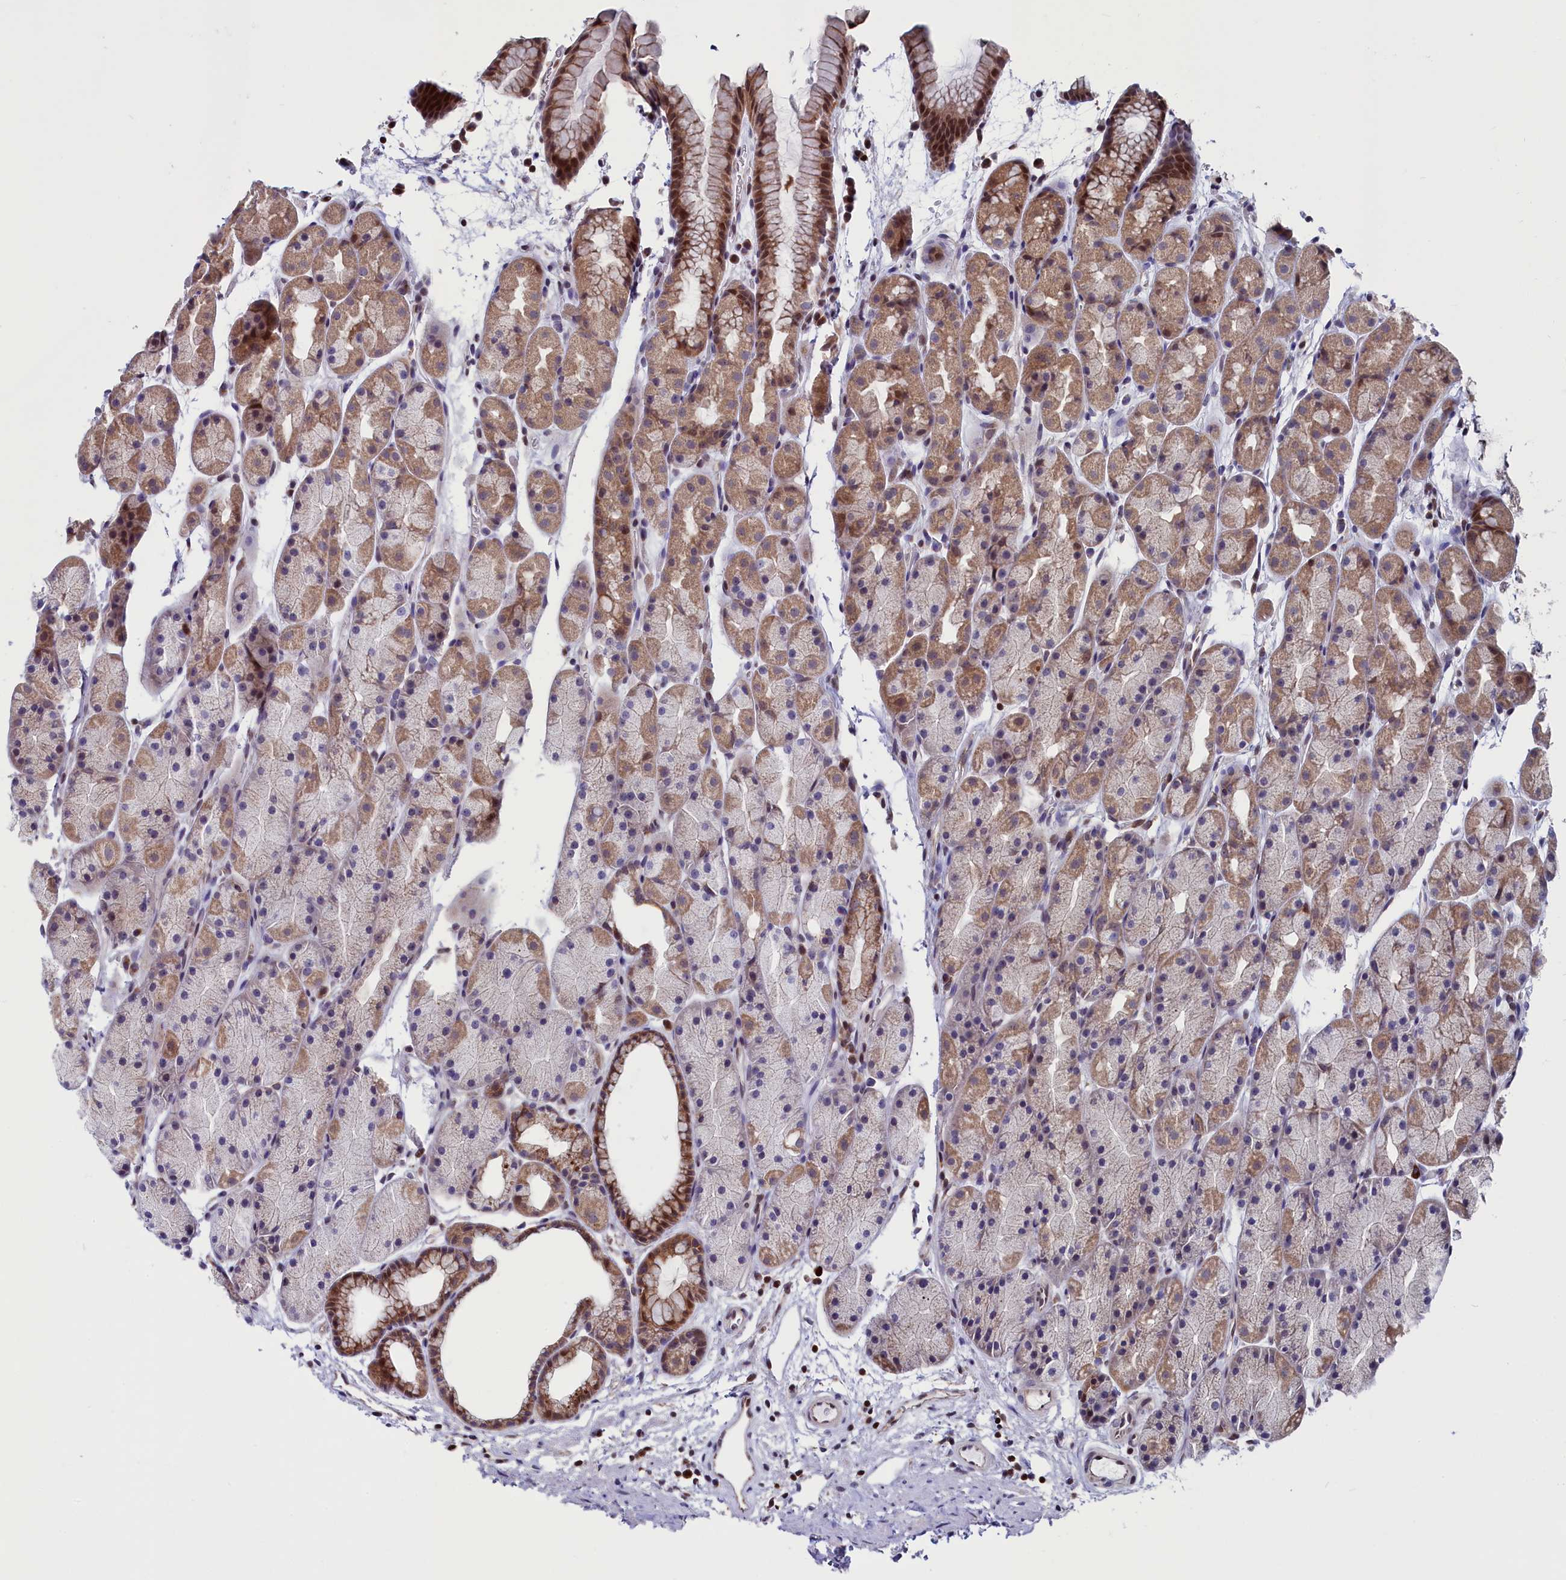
{"staining": {"intensity": "moderate", "quantity": "25%-75%", "location": "cytoplasmic/membranous,nuclear"}, "tissue": "stomach", "cell_type": "Glandular cells", "image_type": "normal", "snomed": [{"axis": "morphology", "description": "Normal tissue, NOS"}, {"axis": "topography", "description": "Stomach, upper"}, {"axis": "topography", "description": "Stomach"}], "caption": "Immunohistochemistry micrograph of unremarkable stomach stained for a protein (brown), which exhibits medium levels of moderate cytoplasmic/membranous,nuclear expression in about 25%-75% of glandular cells.", "gene": "CIAPIN1", "patient": {"sex": "male", "age": 47}}